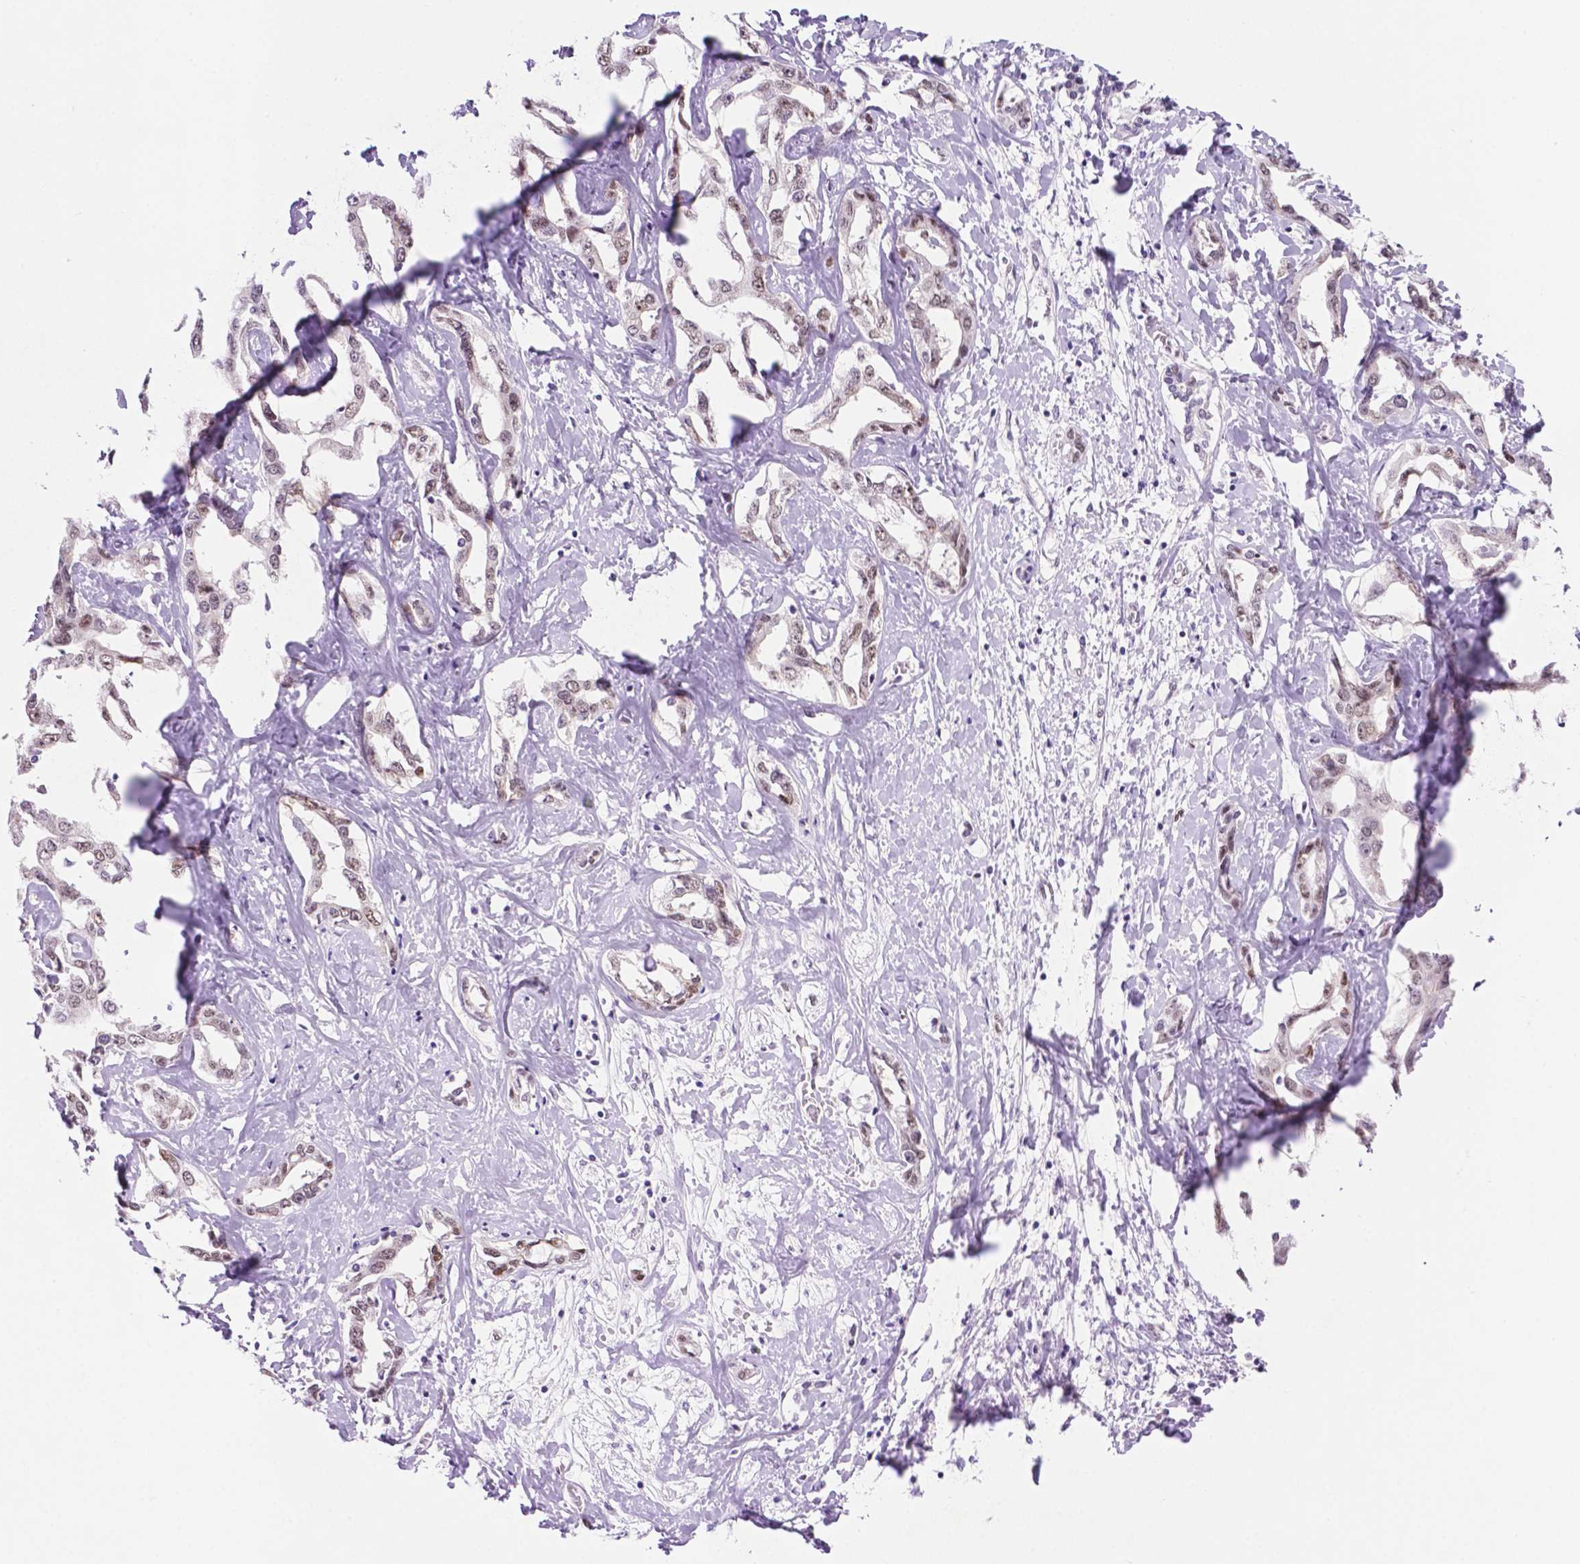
{"staining": {"intensity": "weak", "quantity": "25%-75%", "location": "nuclear"}, "tissue": "liver cancer", "cell_type": "Tumor cells", "image_type": "cancer", "snomed": [{"axis": "morphology", "description": "Cholangiocarcinoma"}, {"axis": "topography", "description": "Liver"}], "caption": "Human liver cholangiocarcinoma stained with a brown dye exhibits weak nuclear positive expression in approximately 25%-75% of tumor cells.", "gene": "ERF", "patient": {"sex": "male", "age": 59}}